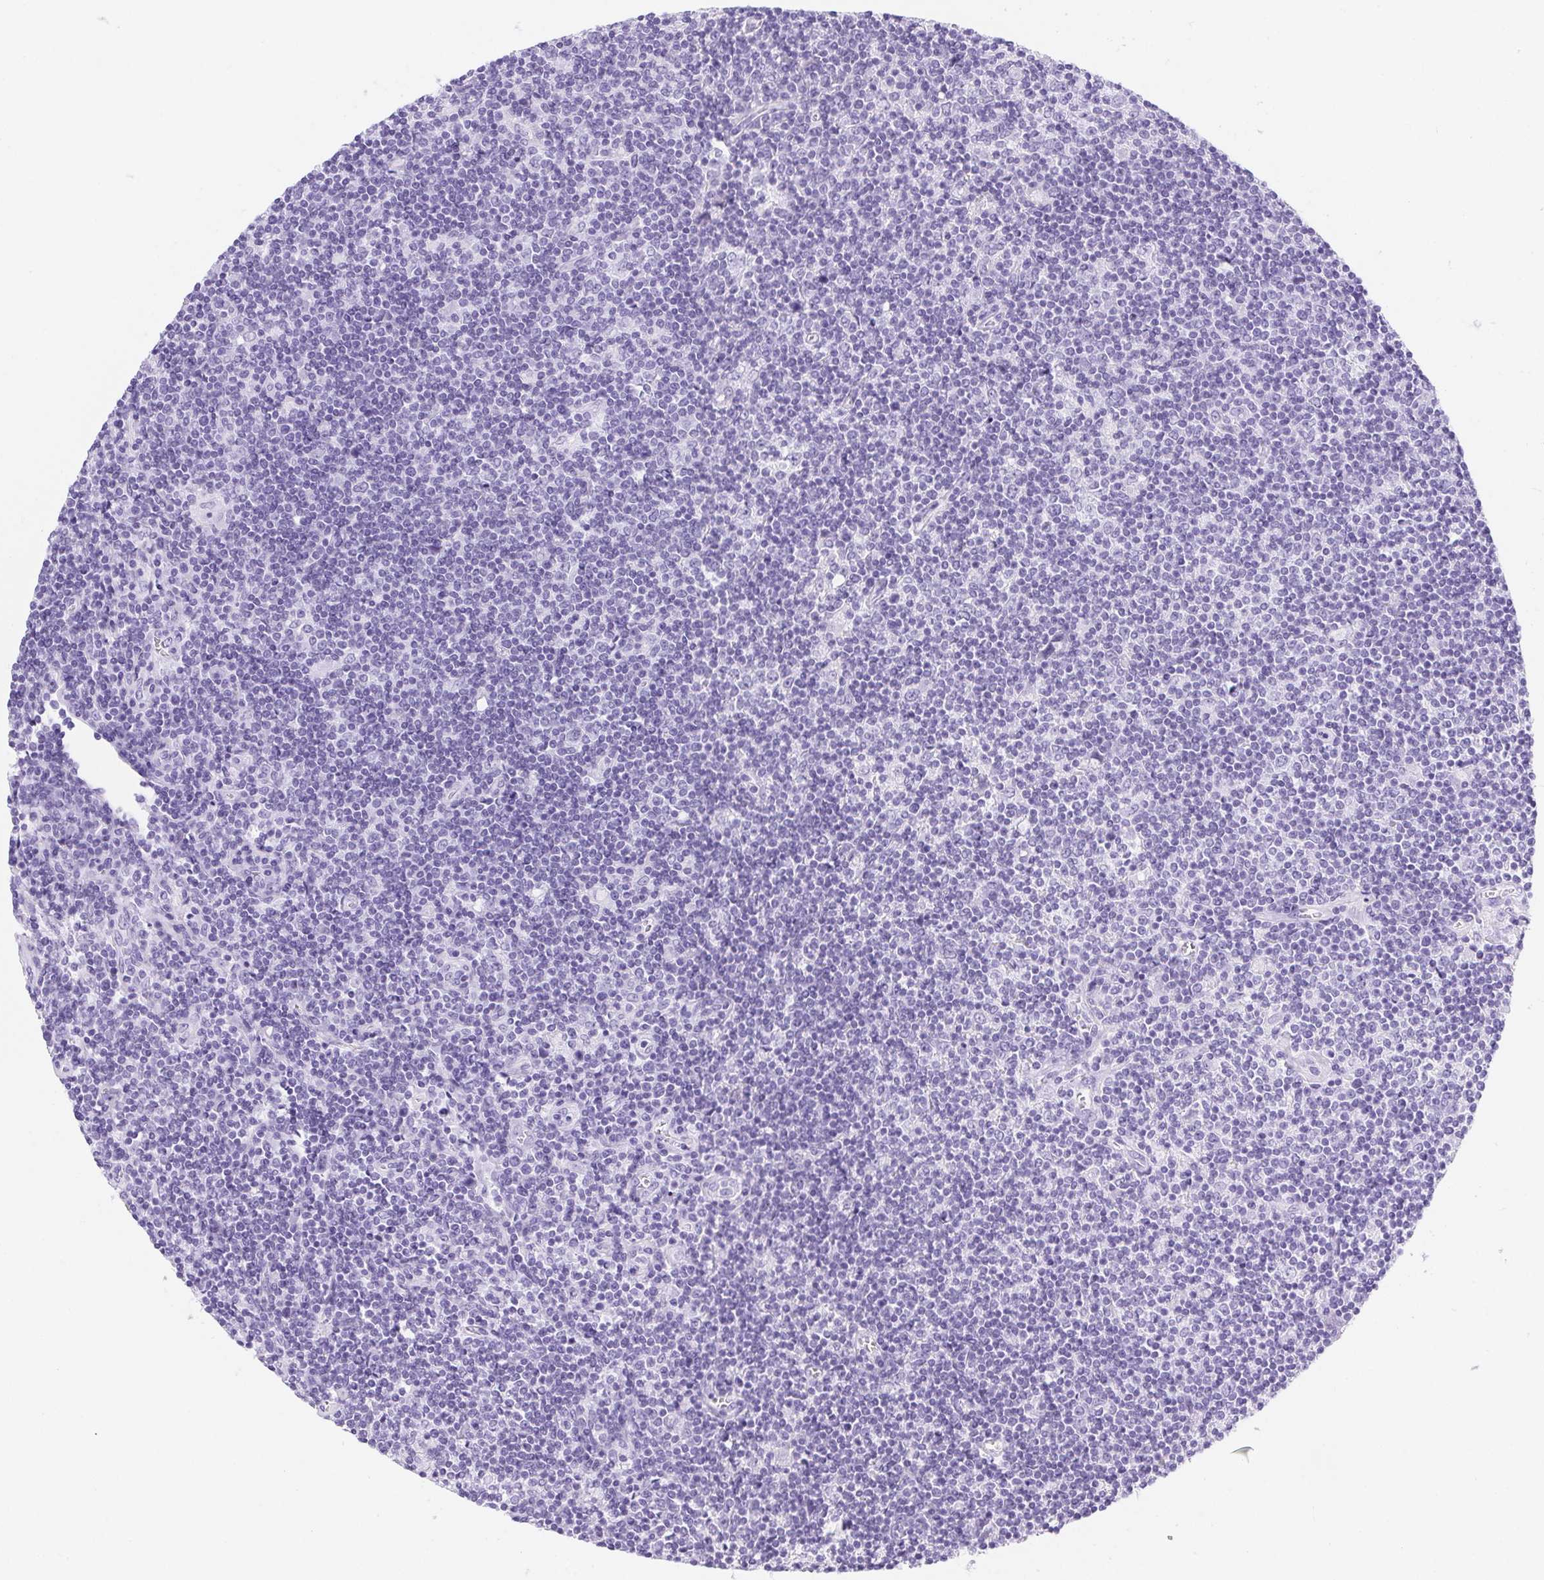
{"staining": {"intensity": "negative", "quantity": "none", "location": "none"}, "tissue": "lymphoma", "cell_type": "Tumor cells", "image_type": "cancer", "snomed": [{"axis": "morphology", "description": "Hodgkin's disease, NOS"}, {"axis": "topography", "description": "Lymph node"}], "caption": "DAB immunohistochemical staining of lymphoma reveals no significant staining in tumor cells.", "gene": "PRKAA1", "patient": {"sex": "male", "age": 40}}